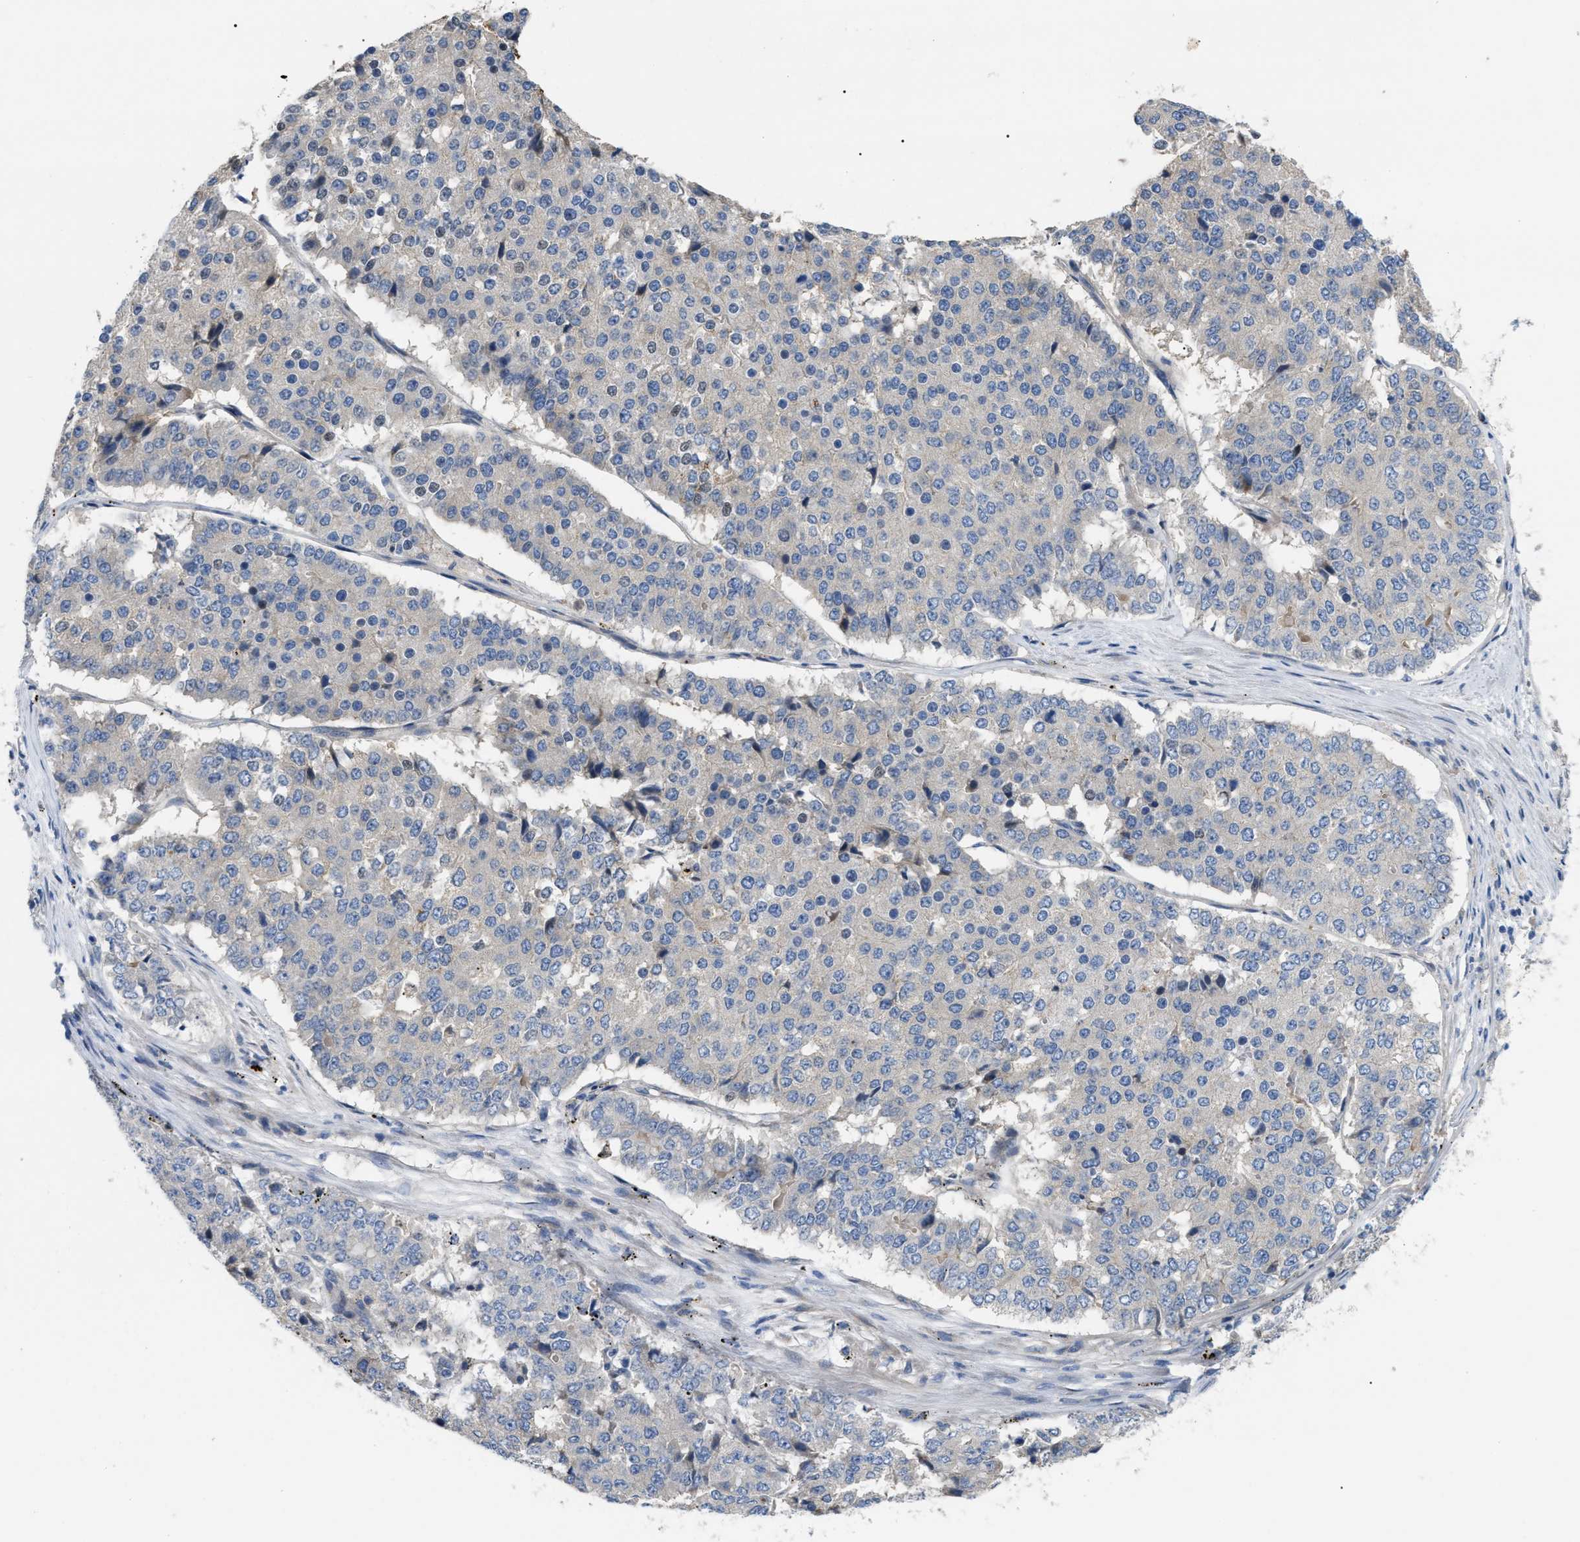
{"staining": {"intensity": "negative", "quantity": "none", "location": "none"}, "tissue": "pancreatic cancer", "cell_type": "Tumor cells", "image_type": "cancer", "snomed": [{"axis": "morphology", "description": "Adenocarcinoma, NOS"}, {"axis": "topography", "description": "Pancreas"}], "caption": "This histopathology image is of pancreatic cancer (adenocarcinoma) stained with immunohistochemistry to label a protein in brown with the nuclei are counter-stained blue. There is no positivity in tumor cells.", "gene": "DHX58", "patient": {"sex": "male", "age": 50}}